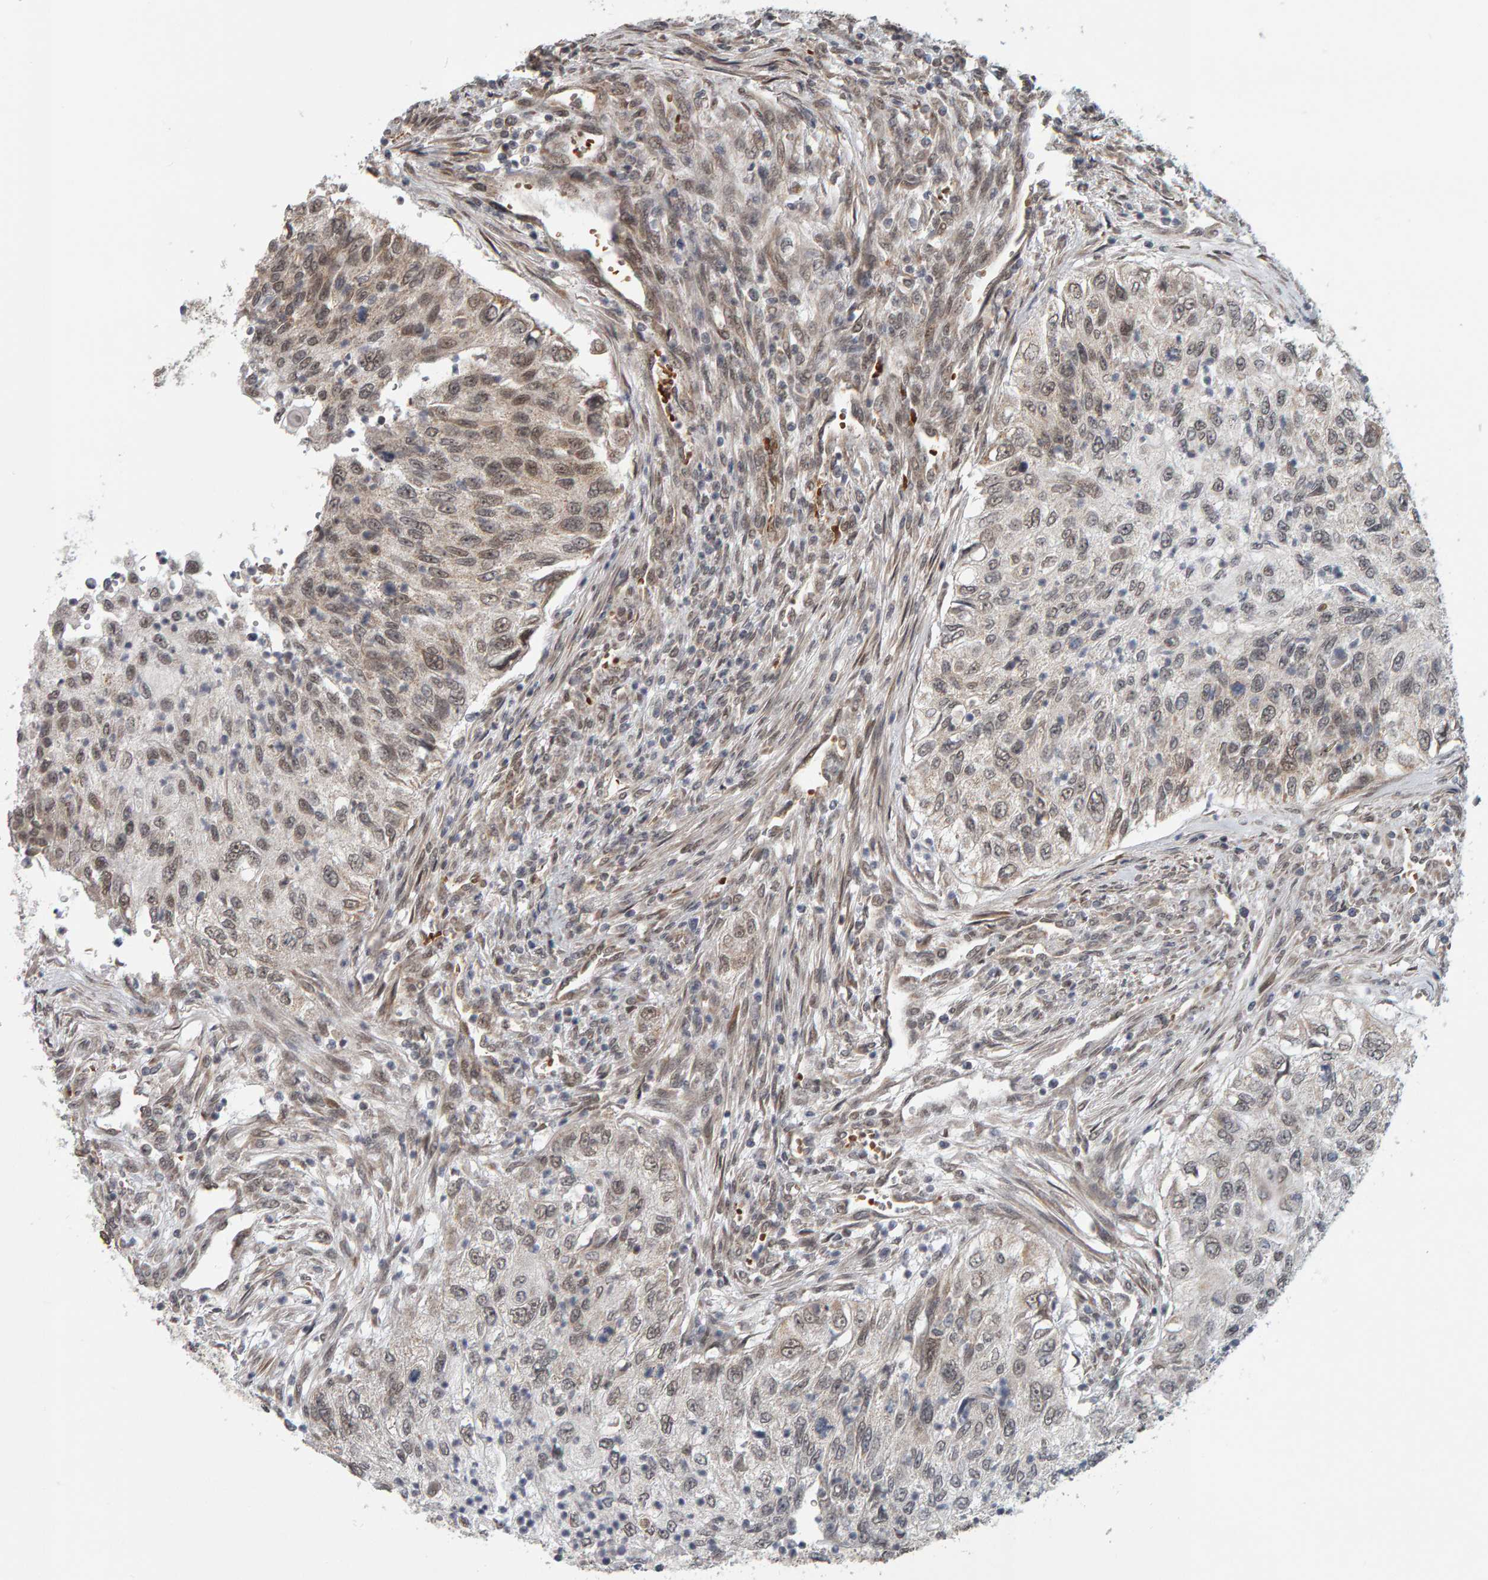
{"staining": {"intensity": "weak", "quantity": ">75%", "location": "nuclear"}, "tissue": "urothelial cancer", "cell_type": "Tumor cells", "image_type": "cancer", "snomed": [{"axis": "morphology", "description": "Urothelial carcinoma, High grade"}, {"axis": "topography", "description": "Urinary bladder"}], "caption": "Urothelial cancer tissue exhibits weak nuclear expression in about >75% of tumor cells (DAB (3,3'-diaminobenzidine) = brown stain, brightfield microscopy at high magnification).", "gene": "DAP3", "patient": {"sex": "female", "age": 60}}